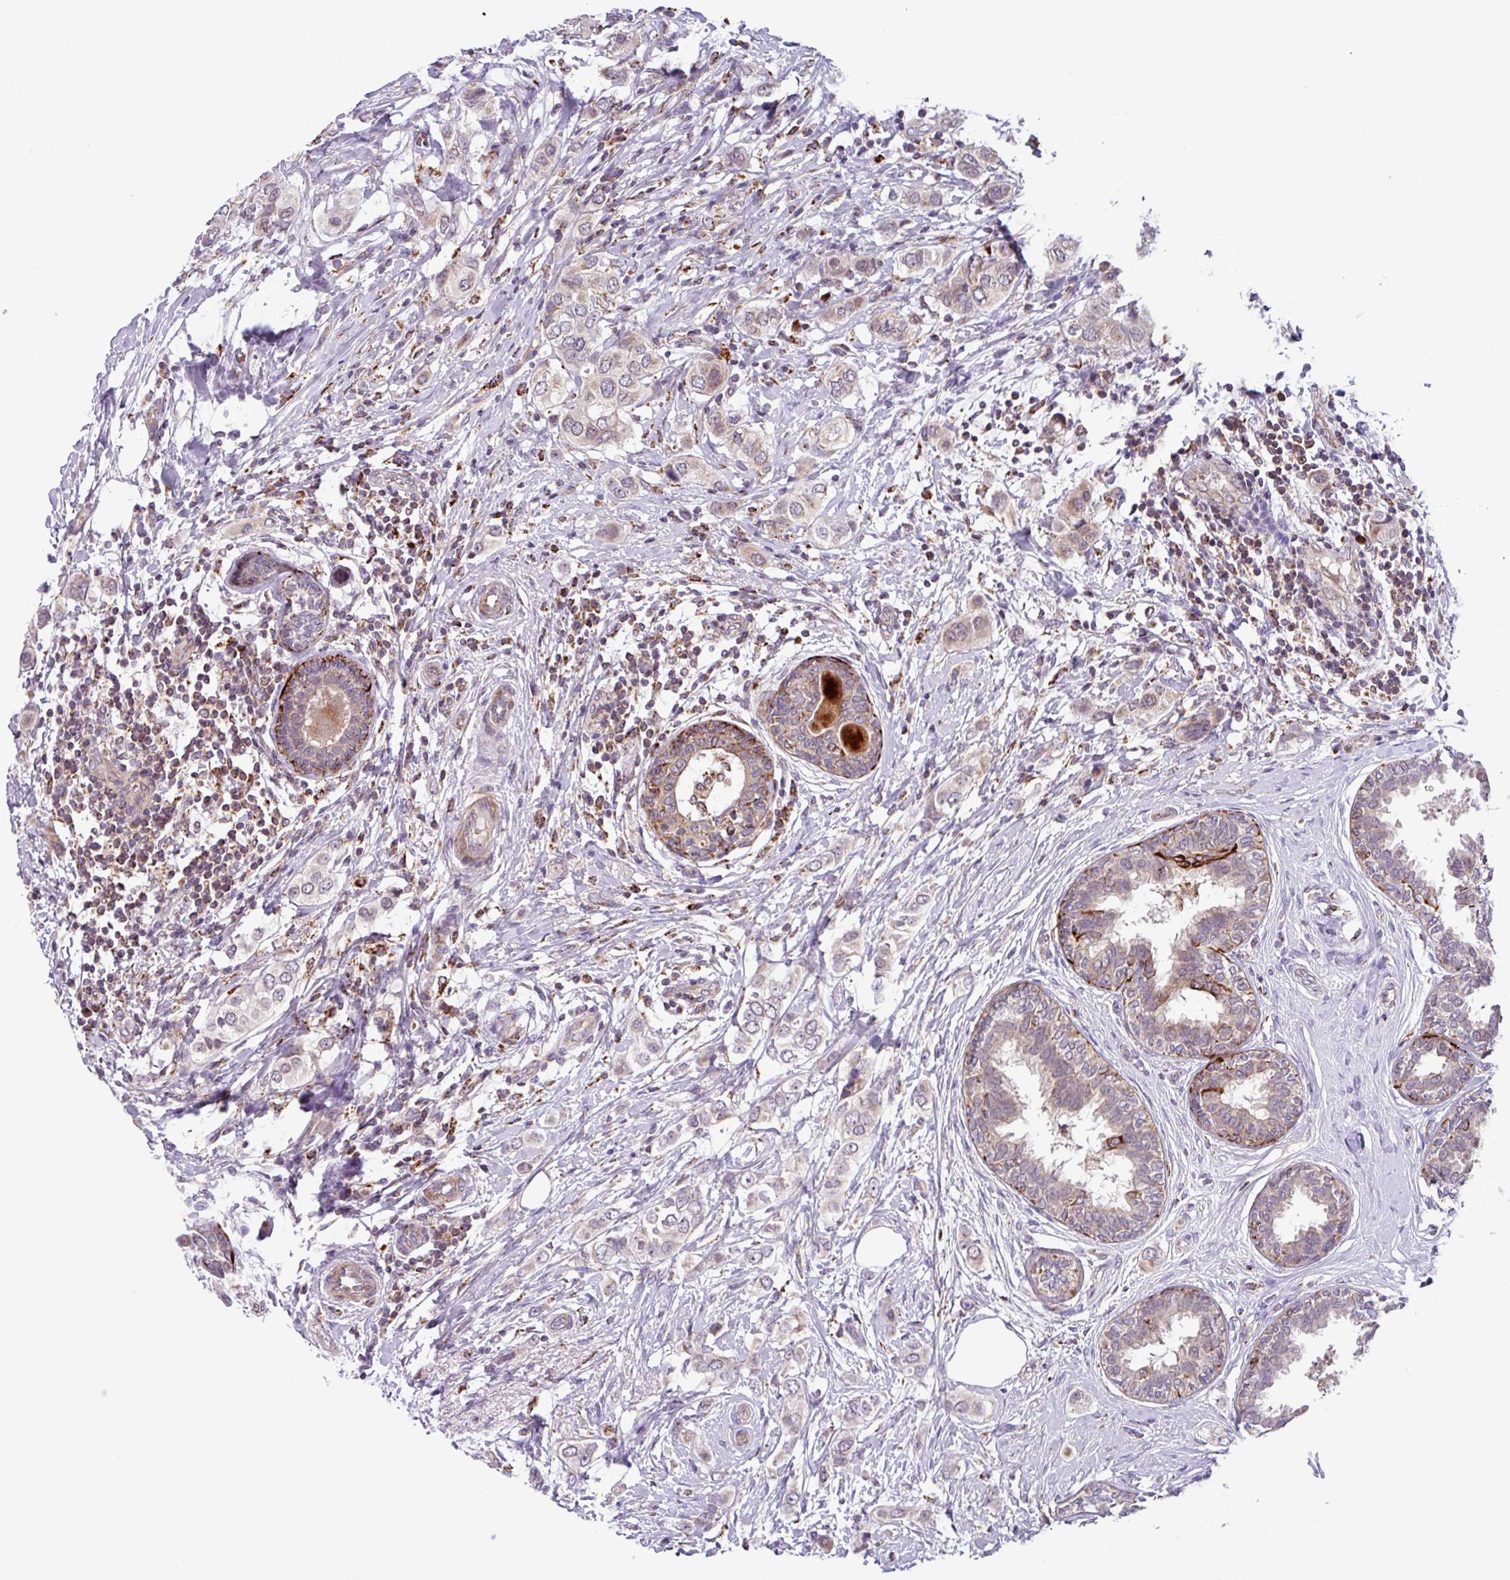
{"staining": {"intensity": "negative", "quantity": "none", "location": "none"}, "tissue": "breast cancer", "cell_type": "Tumor cells", "image_type": "cancer", "snomed": [{"axis": "morphology", "description": "Lobular carcinoma"}, {"axis": "topography", "description": "Breast"}], "caption": "Immunohistochemistry (IHC) of breast cancer demonstrates no staining in tumor cells.", "gene": "AKIRIN1", "patient": {"sex": "female", "age": 51}}